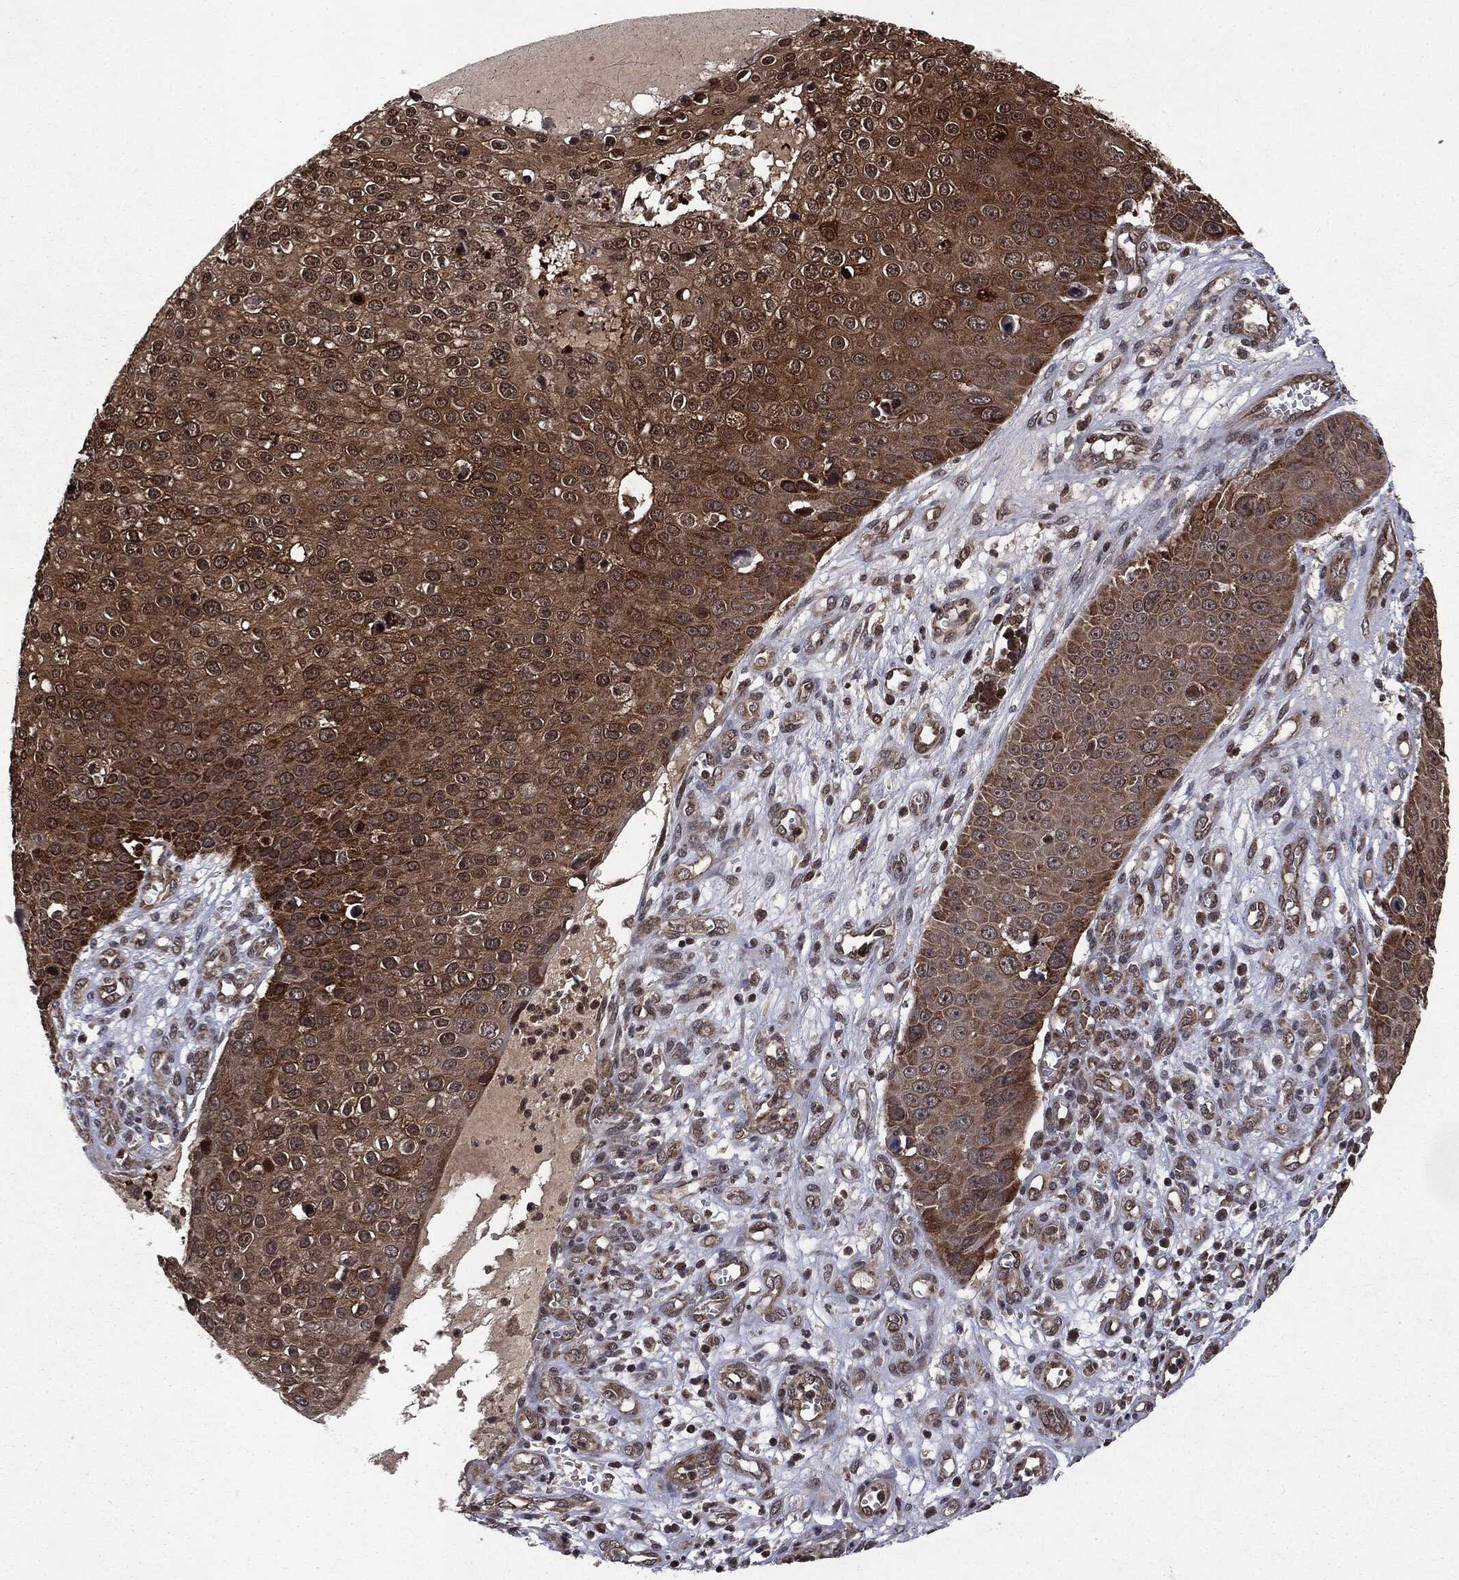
{"staining": {"intensity": "strong", "quantity": "25%-75%", "location": "cytoplasmic/membranous,nuclear"}, "tissue": "skin cancer", "cell_type": "Tumor cells", "image_type": "cancer", "snomed": [{"axis": "morphology", "description": "Squamous cell carcinoma, NOS"}, {"axis": "topography", "description": "Skin"}], "caption": "Tumor cells display strong cytoplasmic/membranous and nuclear expression in approximately 25%-75% of cells in squamous cell carcinoma (skin).", "gene": "STAU2", "patient": {"sex": "male", "age": 71}}